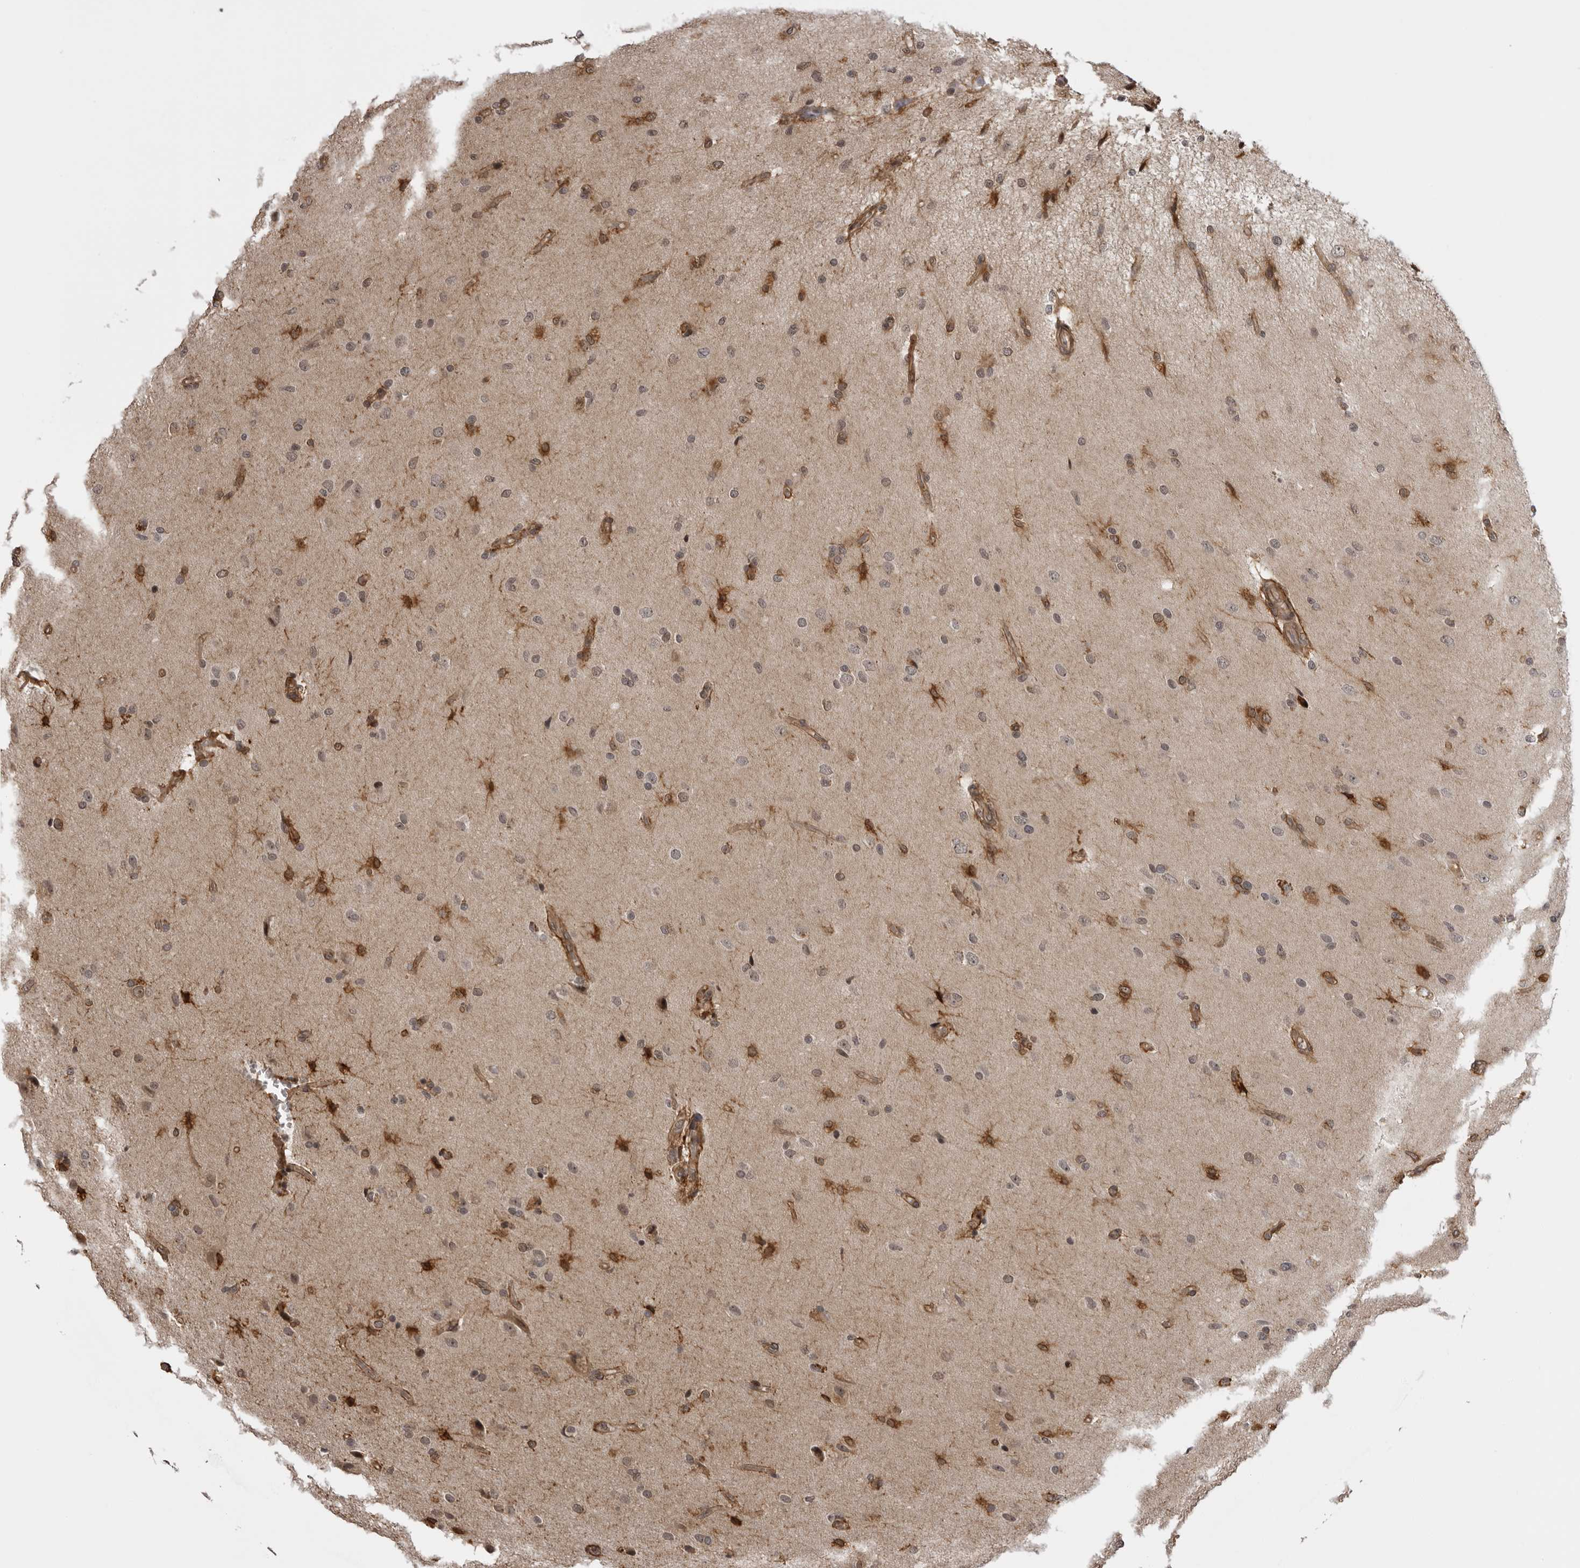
{"staining": {"intensity": "moderate", "quantity": "25%-75%", "location": "cytoplasmic/membranous"}, "tissue": "glioma", "cell_type": "Tumor cells", "image_type": "cancer", "snomed": [{"axis": "morphology", "description": "Glioma, malignant, High grade"}, {"axis": "topography", "description": "Brain"}], "caption": "About 25%-75% of tumor cells in glioma display moderate cytoplasmic/membranous protein staining as visualized by brown immunohistochemical staining.", "gene": "DNAH14", "patient": {"sex": "male", "age": 72}}